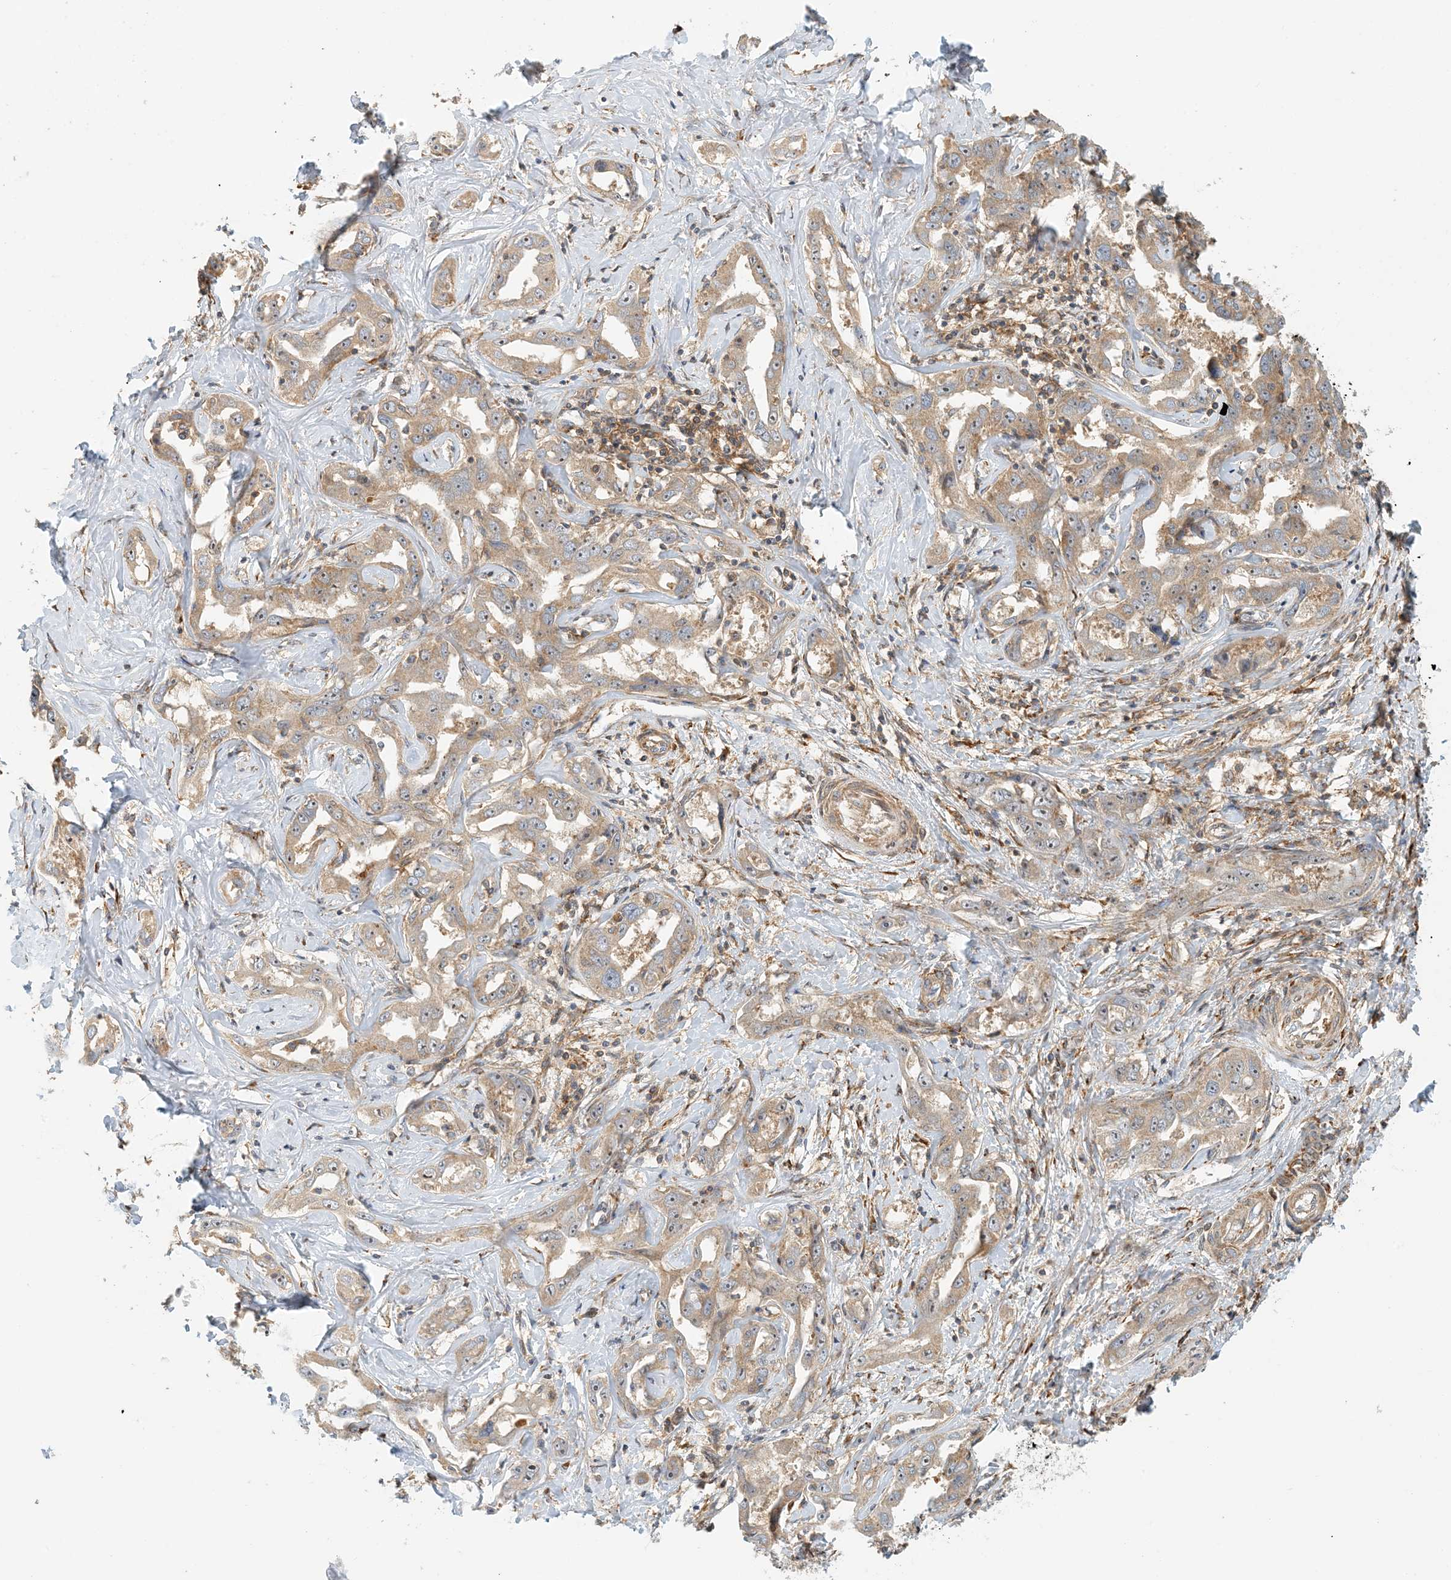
{"staining": {"intensity": "moderate", "quantity": ">75%", "location": "cytoplasmic/membranous"}, "tissue": "liver cancer", "cell_type": "Tumor cells", "image_type": "cancer", "snomed": [{"axis": "morphology", "description": "Cholangiocarcinoma"}, {"axis": "topography", "description": "Liver"}], "caption": "Tumor cells display medium levels of moderate cytoplasmic/membranous expression in approximately >75% of cells in liver cancer.", "gene": "COLEC11", "patient": {"sex": "male", "age": 59}}